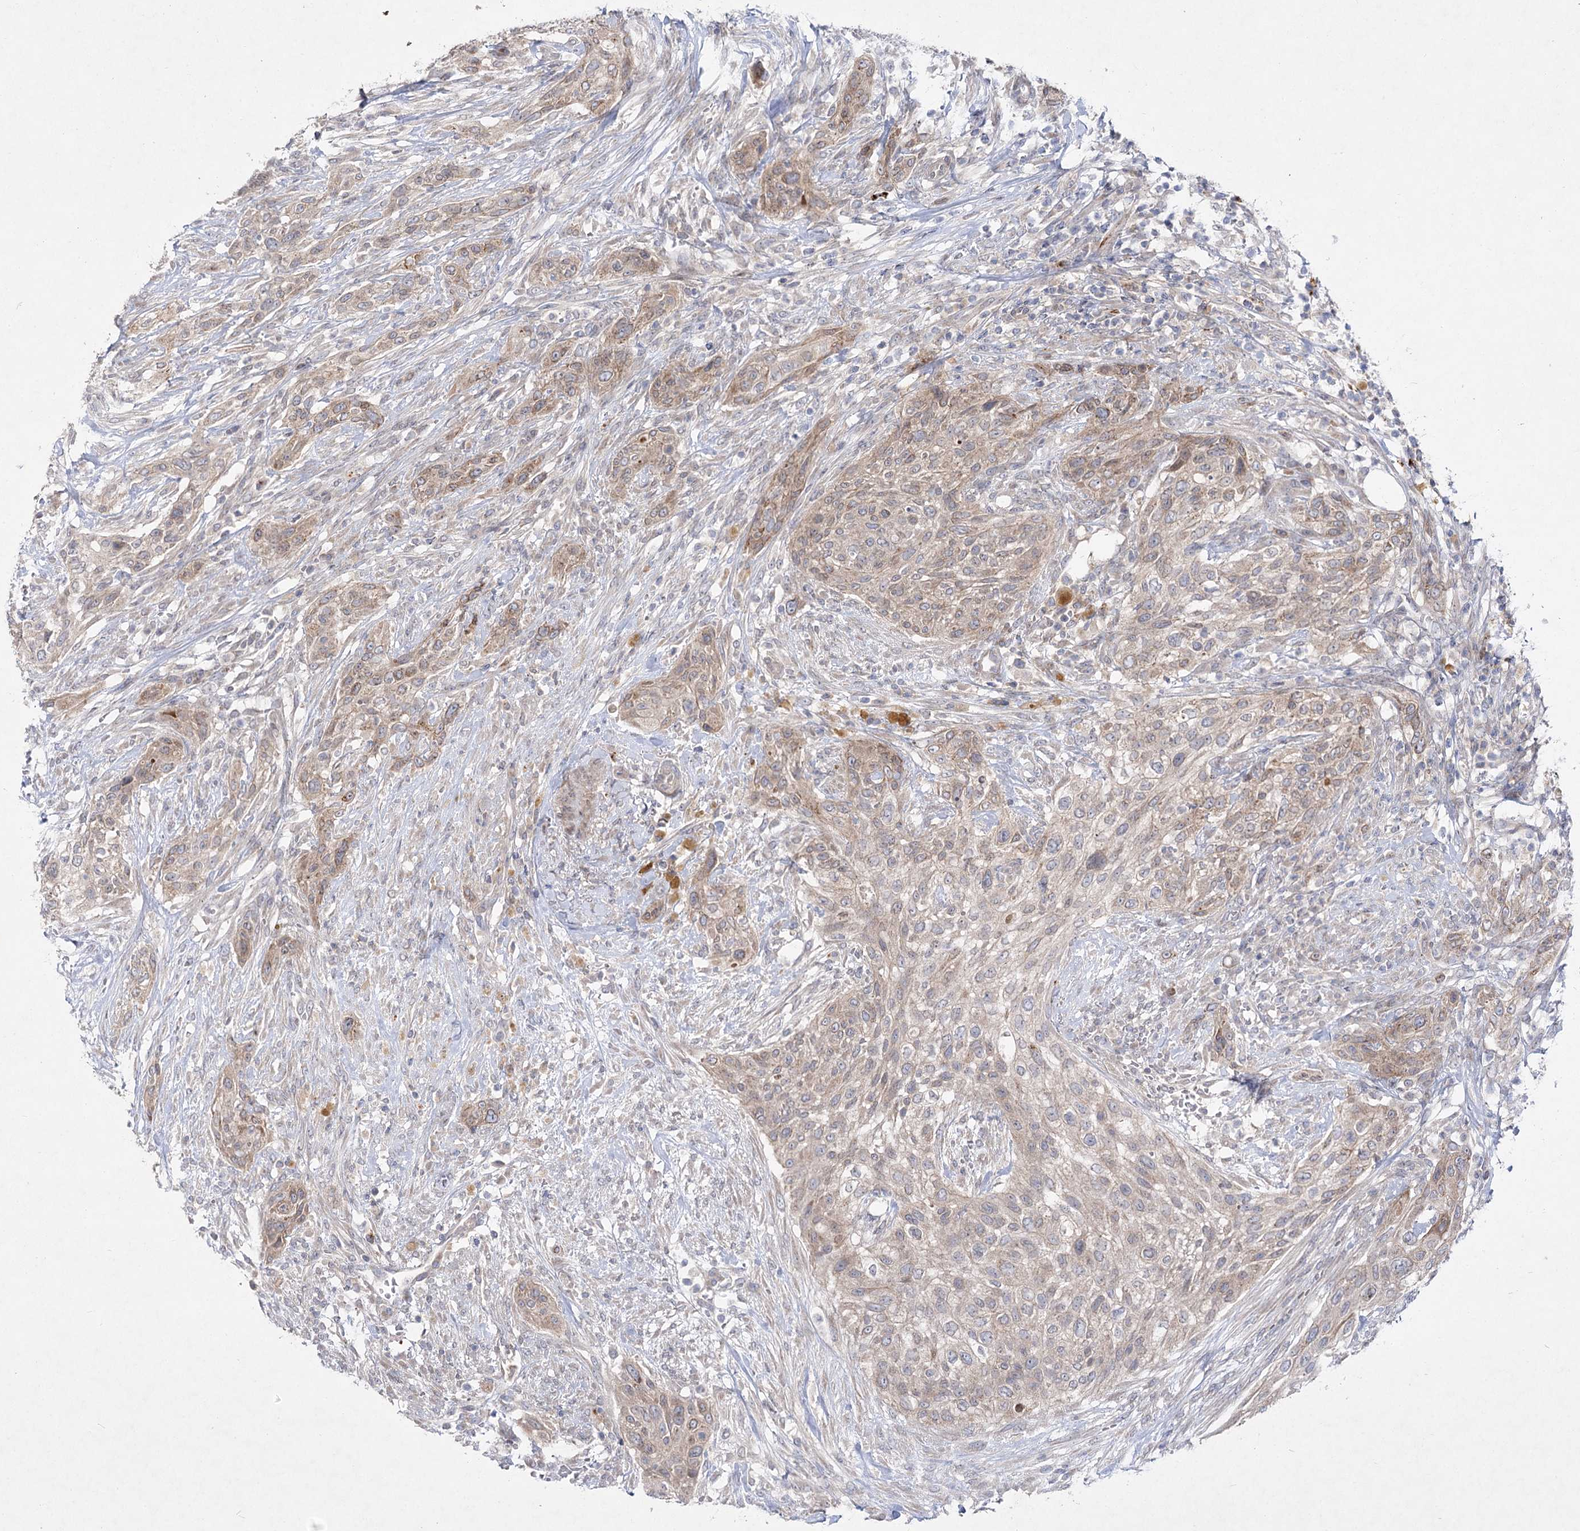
{"staining": {"intensity": "weak", "quantity": ">75%", "location": "cytoplasmic/membranous"}, "tissue": "urothelial cancer", "cell_type": "Tumor cells", "image_type": "cancer", "snomed": [{"axis": "morphology", "description": "Urothelial carcinoma, High grade"}, {"axis": "topography", "description": "Urinary bladder"}], "caption": "A brown stain labels weak cytoplasmic/membranous expression of a protein in urothelial carcinoma (high-grade) tumor cells.", "gene": "SH3BP5L", "patient": {"sex": "male", "age": 35}}